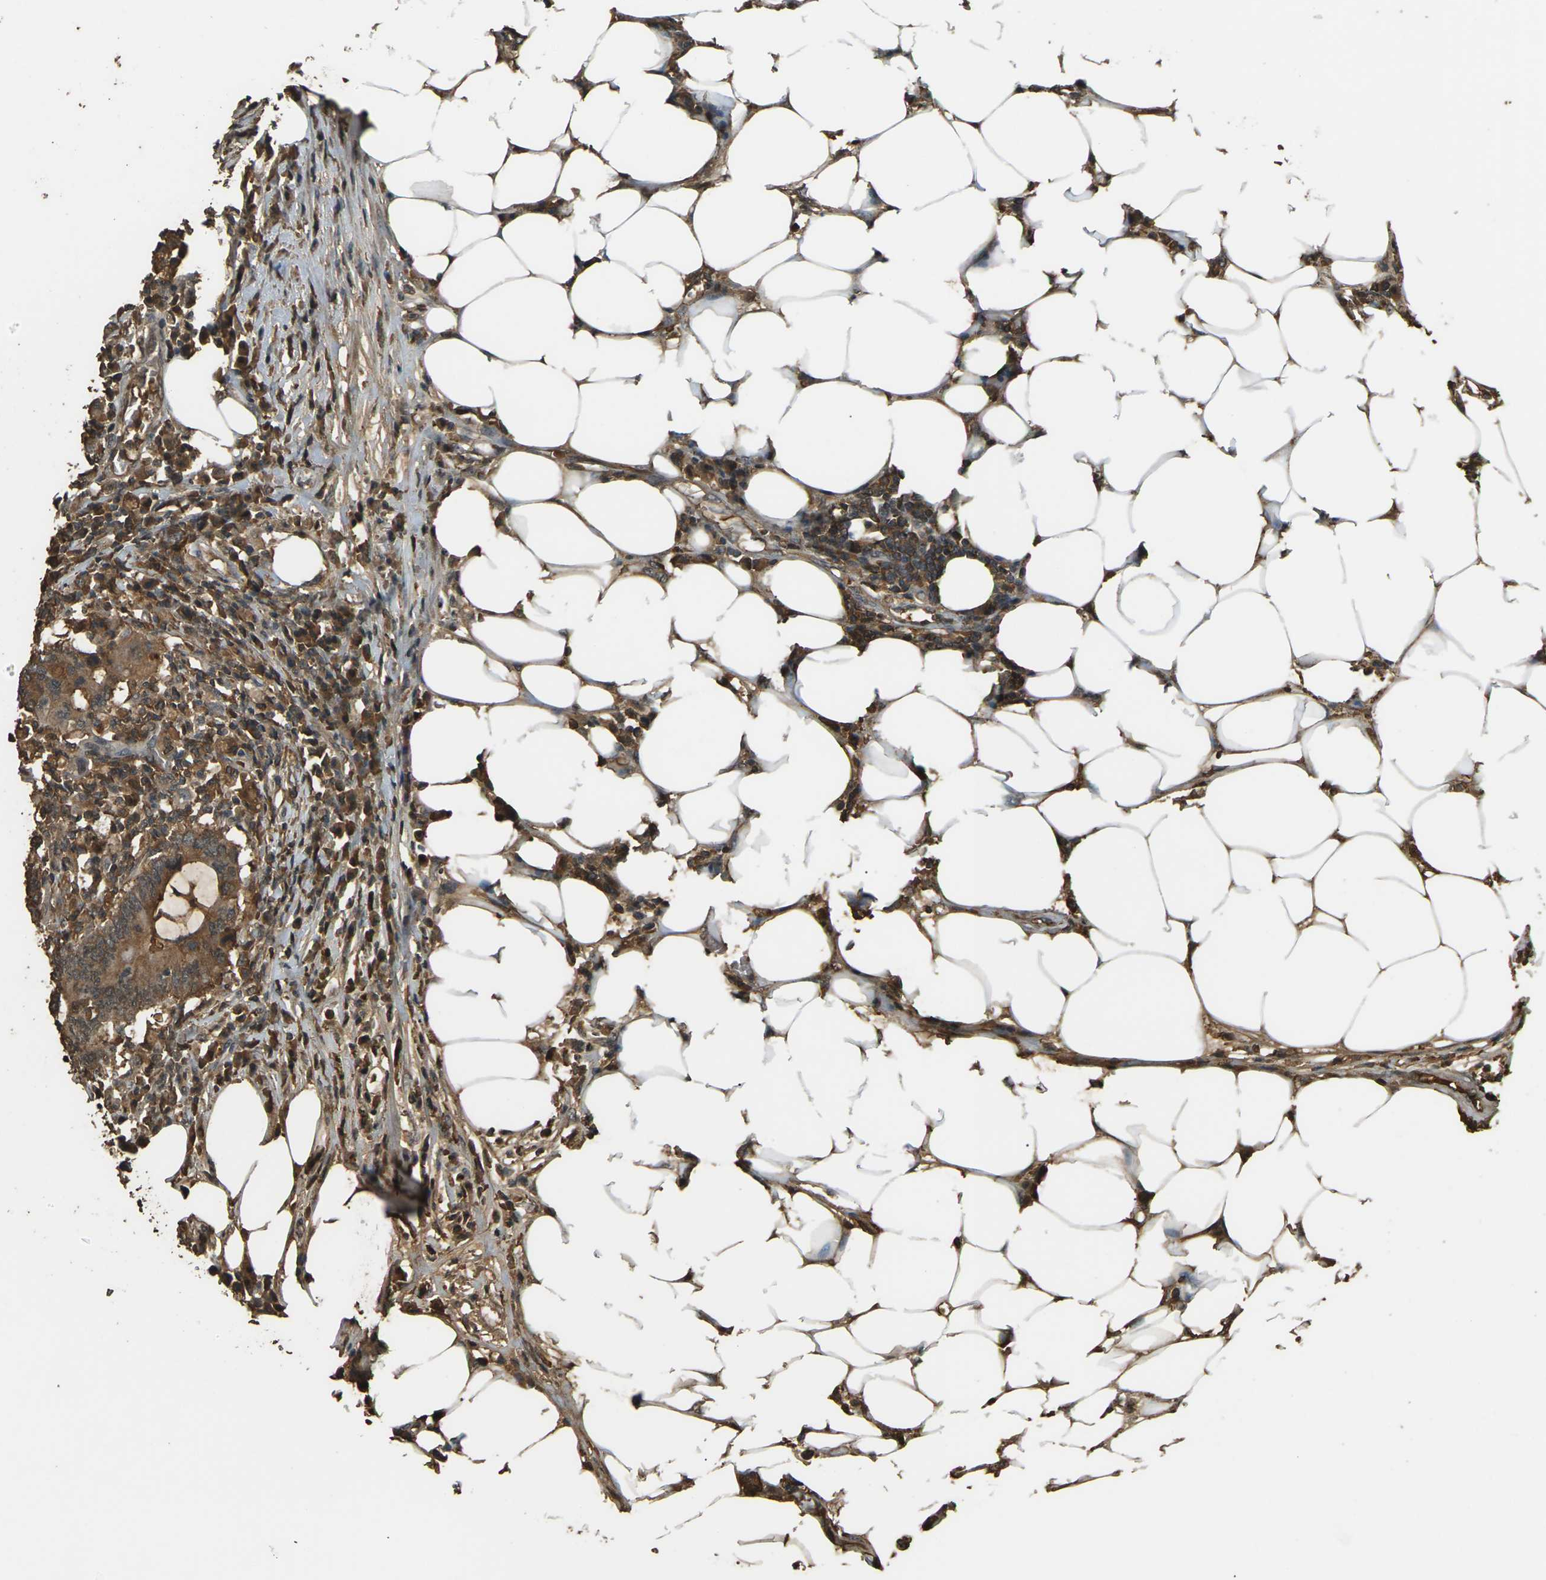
{"staining": {"intensity": "moderate", "quantity": ">75%", "location": "cytoplasmic/membranous"}, "tissue": "colorectal cancer", "cell_type": "Tumor cells", "image_type": "cancer", "snomed": [{"axis": "morphology", "description": "Adenocarcinoma, NOS"}, {"axis": "topography", "description": "Colon"}], "caption": "Immunohistochemistry image of neoplastic tissue: human colorectal adenocarcinoma stained using IHC shows medium levels of moderate protein expression localized specifically in the cytoplasmic/membranous of tumor cells, appearing as a cytoplasmic/membranous brown color.", "gene": "CYP1B1", "patient": {"sex": "male", "age": 71}}